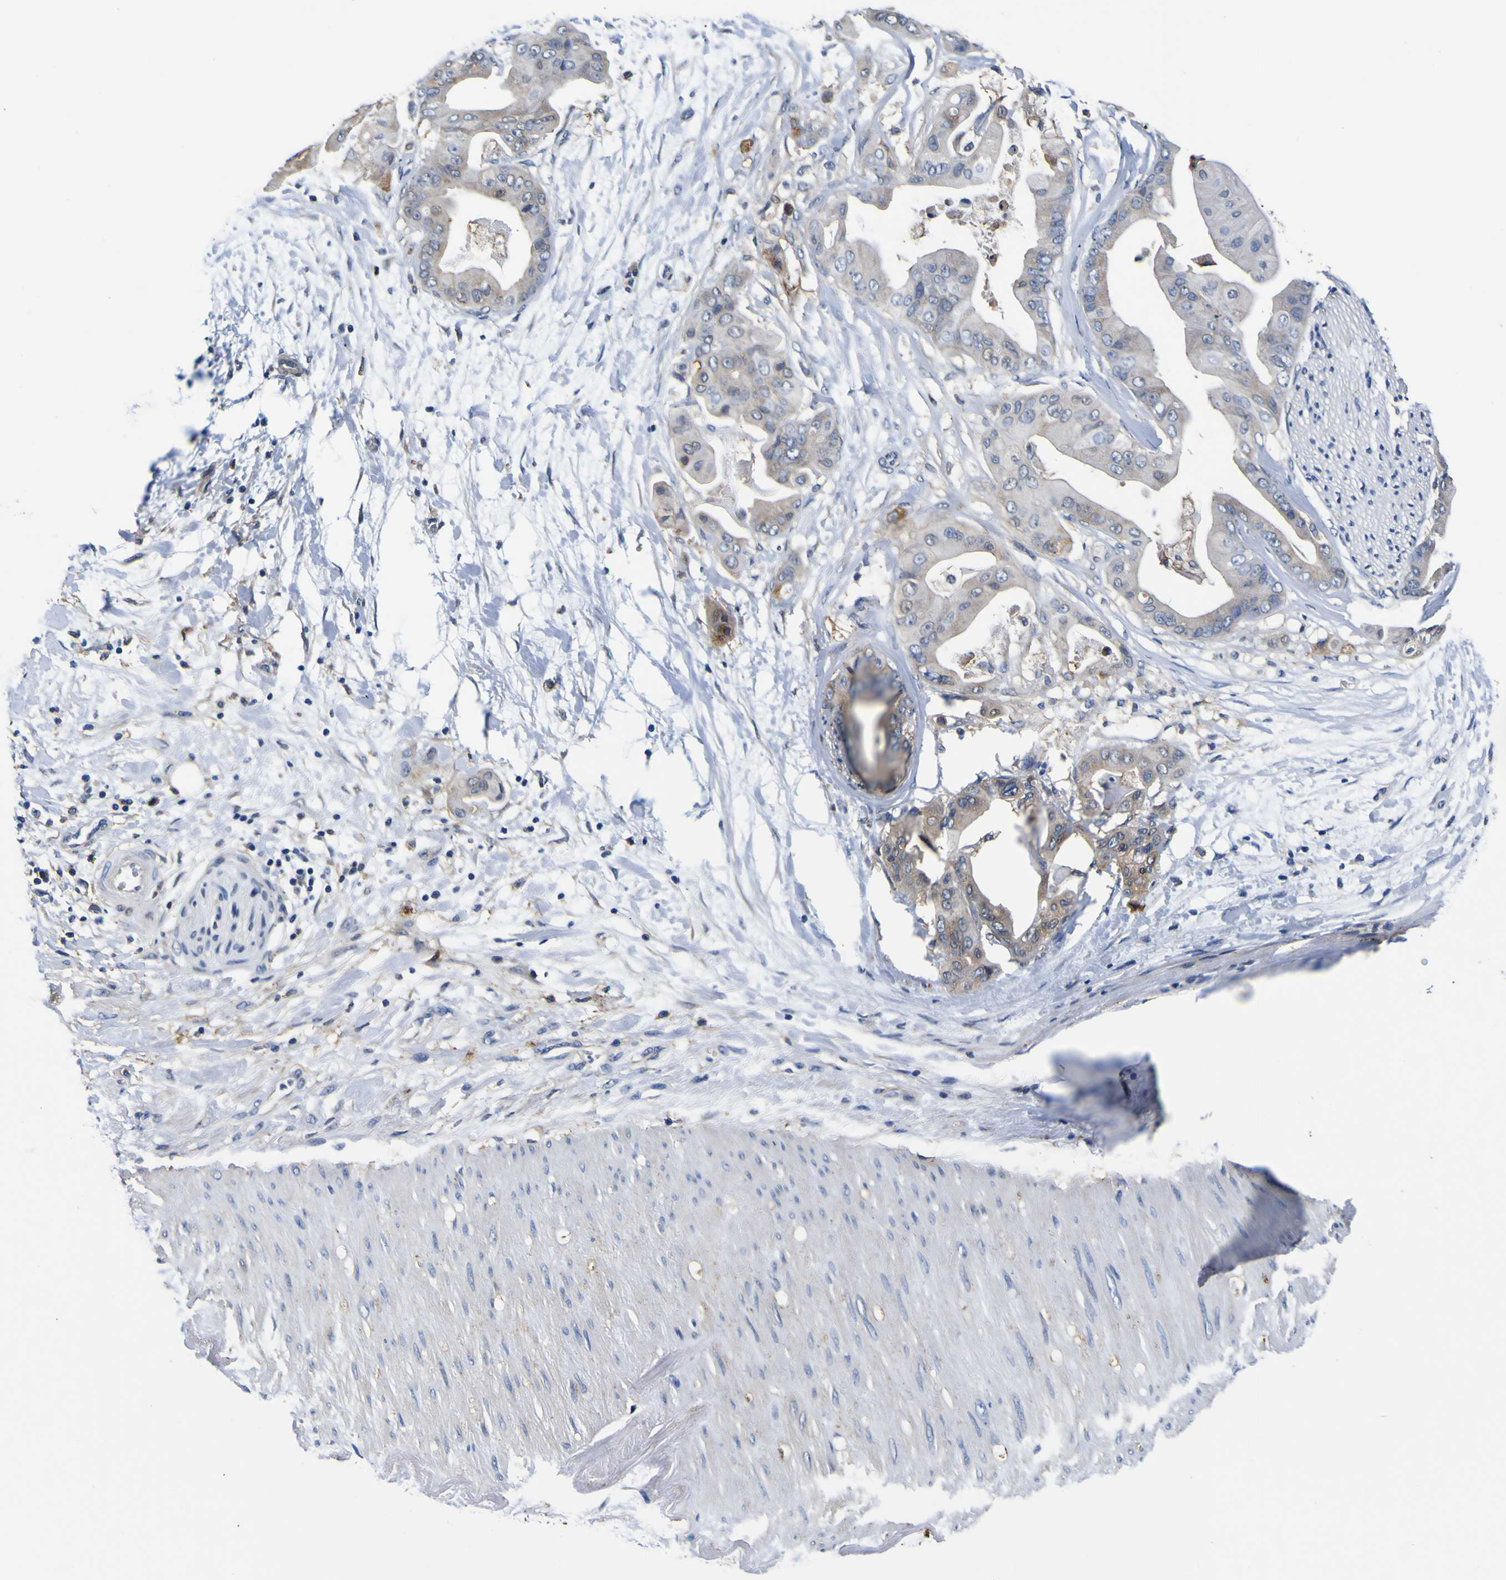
{"staining": {"intensity": "moderate", "quantity": "25%-75%", "location": "cytoplasmic/membranous"}, "tissue": "pancreatic cancer", "cell_type": "Tumor cells", "image_type": "cancer", "snomed": [{"axis": "morphology", "description": "Adenocarcinoma, NOS"}, {"axis": "topography", "description": "Pancreas"}], "caption": "Moderate cytoplasmic/membranous positivity for a protein is appreciated in about 25%-75% of tumor cells of pancreatic cancer (adenocarcinoma) using immunohistochemistry (IHC).", "gene": "PXDN", "patient": {"sex": "female", "age": 75}}